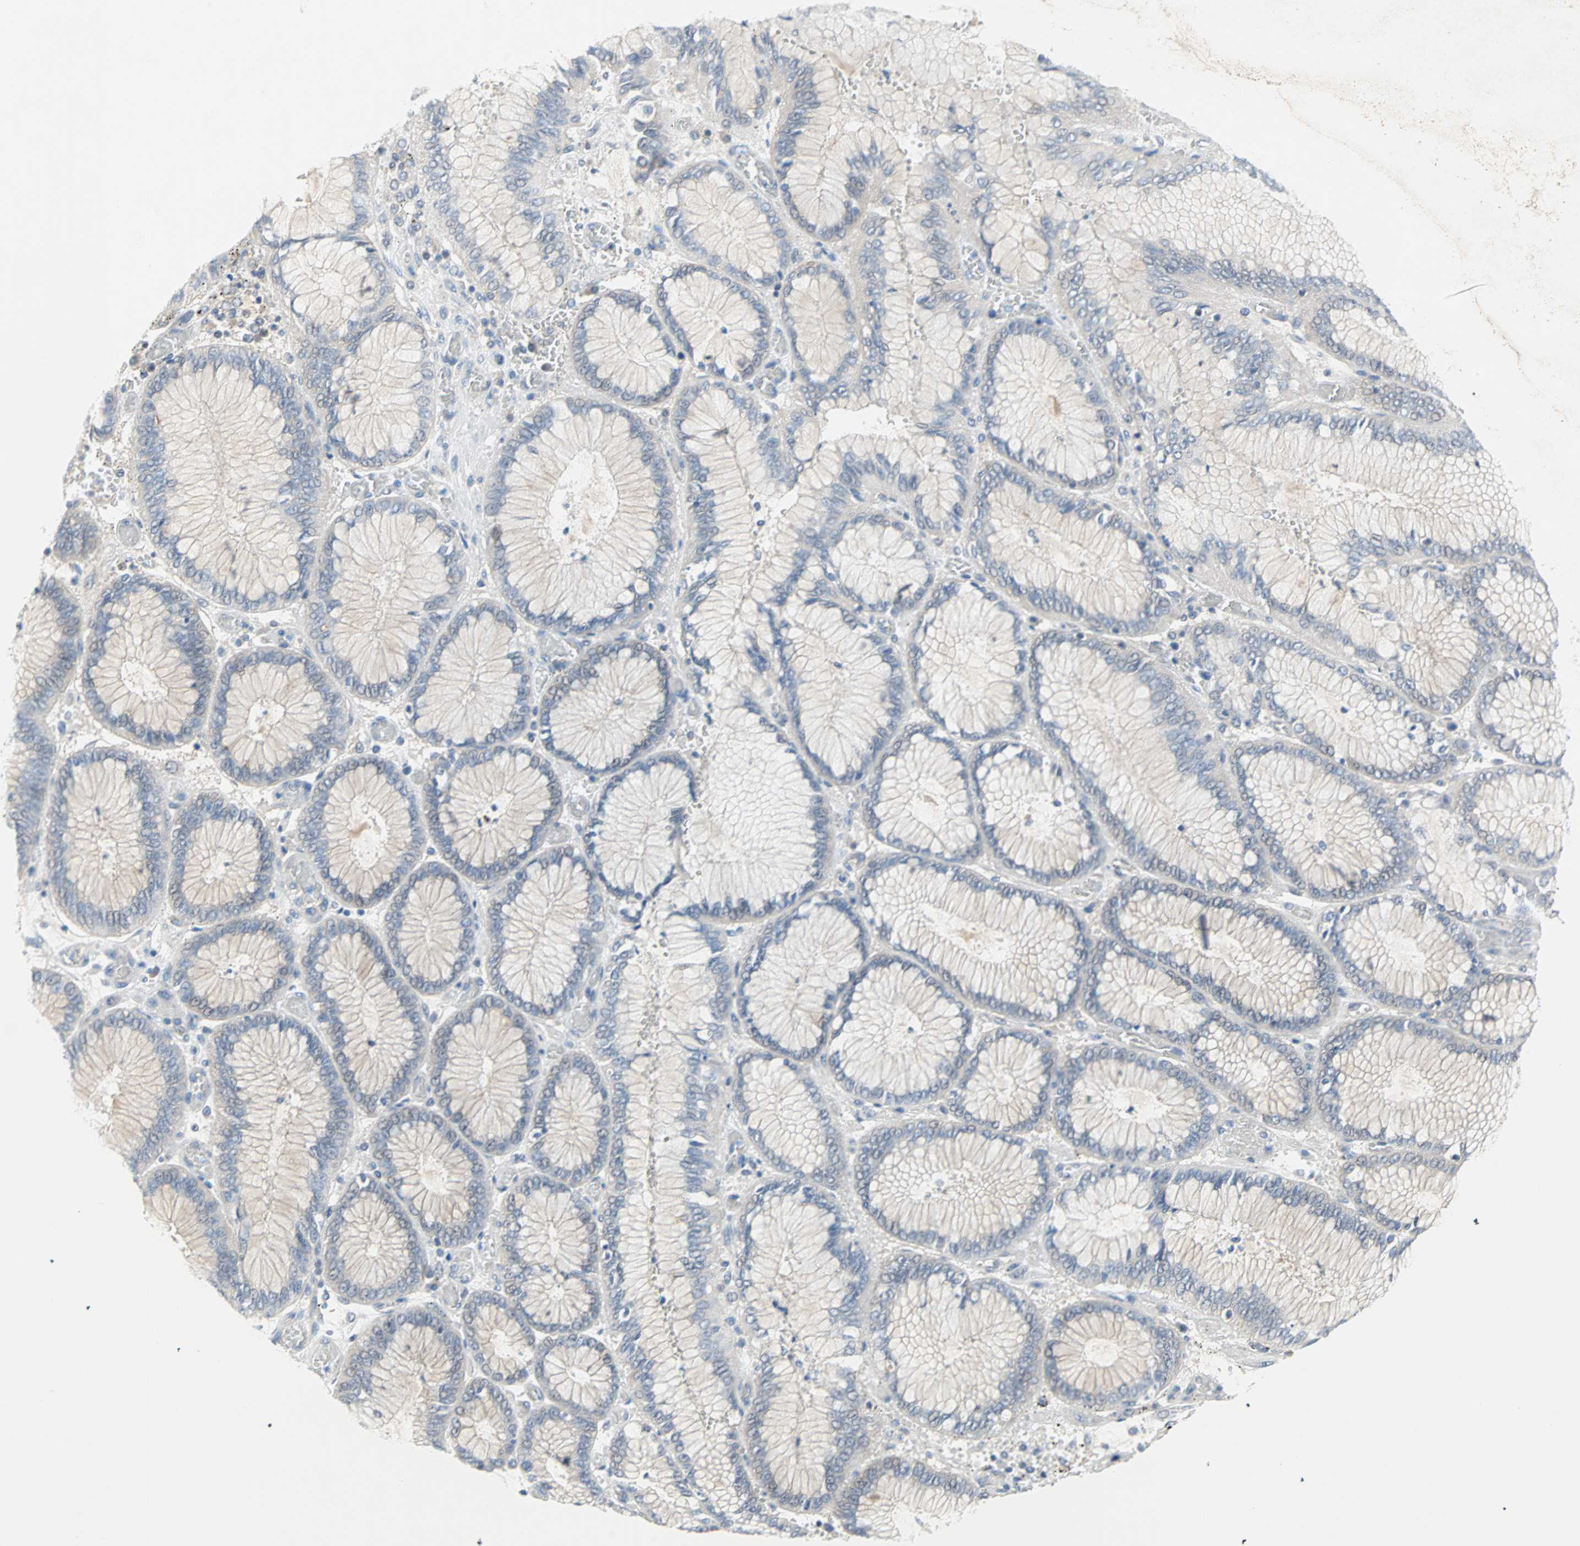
{"staining": {"intensity": "weak", "quantity": "<25%", "location": "cytoplasmic/membranous"}, "tissue": "stomach cancer", "cell_type": "Tumor cells", "image_type": "cancer", "snomed": [{"axis": "morphology", "description": "Normal tissue, NOS"}, {"axis": "morphology", "description": "Adenocarcinoma, NOS"}, {"axis": "topography", "description": "Stomach, upper"}, {"axis": "topography", "description": "Stomach"}], "caption": "DAB (3,3'-diaminobenzidine) immunohistochemical staining of adenocarcinoma (stomach) demonstrates no significant expression in tumor cells. Brightfield microscopy of immunohistochemistry stained with DAB (3,3'-diaminobenzidine) (brown) and hematoxylin (blue), captured at high magnification.", "gene": "MPI", "patient": {"sex": "male", "age": 76}}